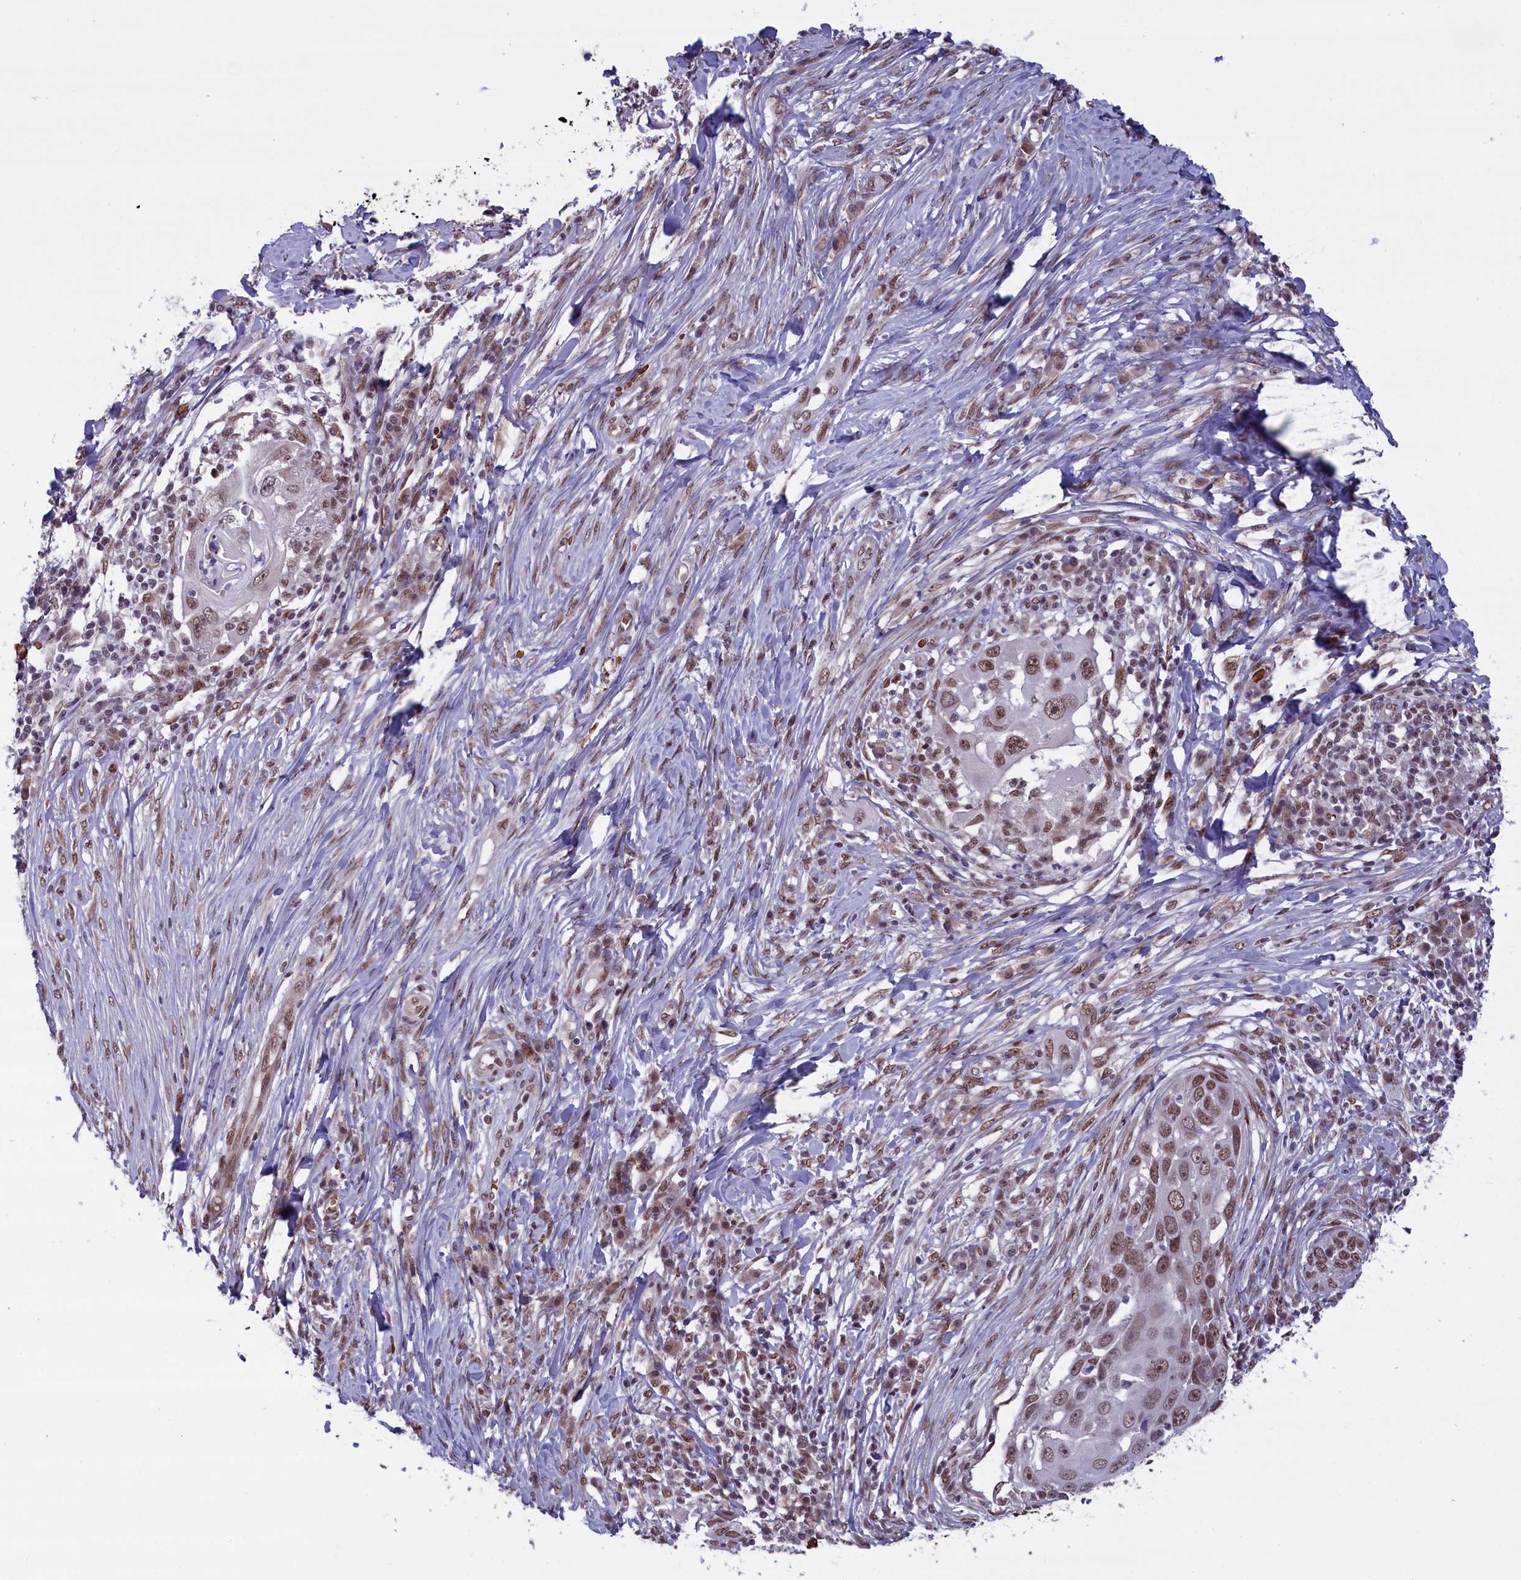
{"staining": {"intensity": "moderate", "quantity": ">75%", "location": "nuclear"}, "tissue": "skin cancer", "cell_type": "Tumor cells", "image_type": "cancer", "snomed": [{"axis": "morphology", "description": "Squamous cell carcinoma, NOS"}, {"axis": "topography", "description": "Skin"}], "caption": "The immunohistochemical stain labels moderate nuclear expression in tumor cells of skin squamous cell carcinoma tissue.", "gene": "MPHOSPH8", "patient": {"sex": "female", "age": 44}}